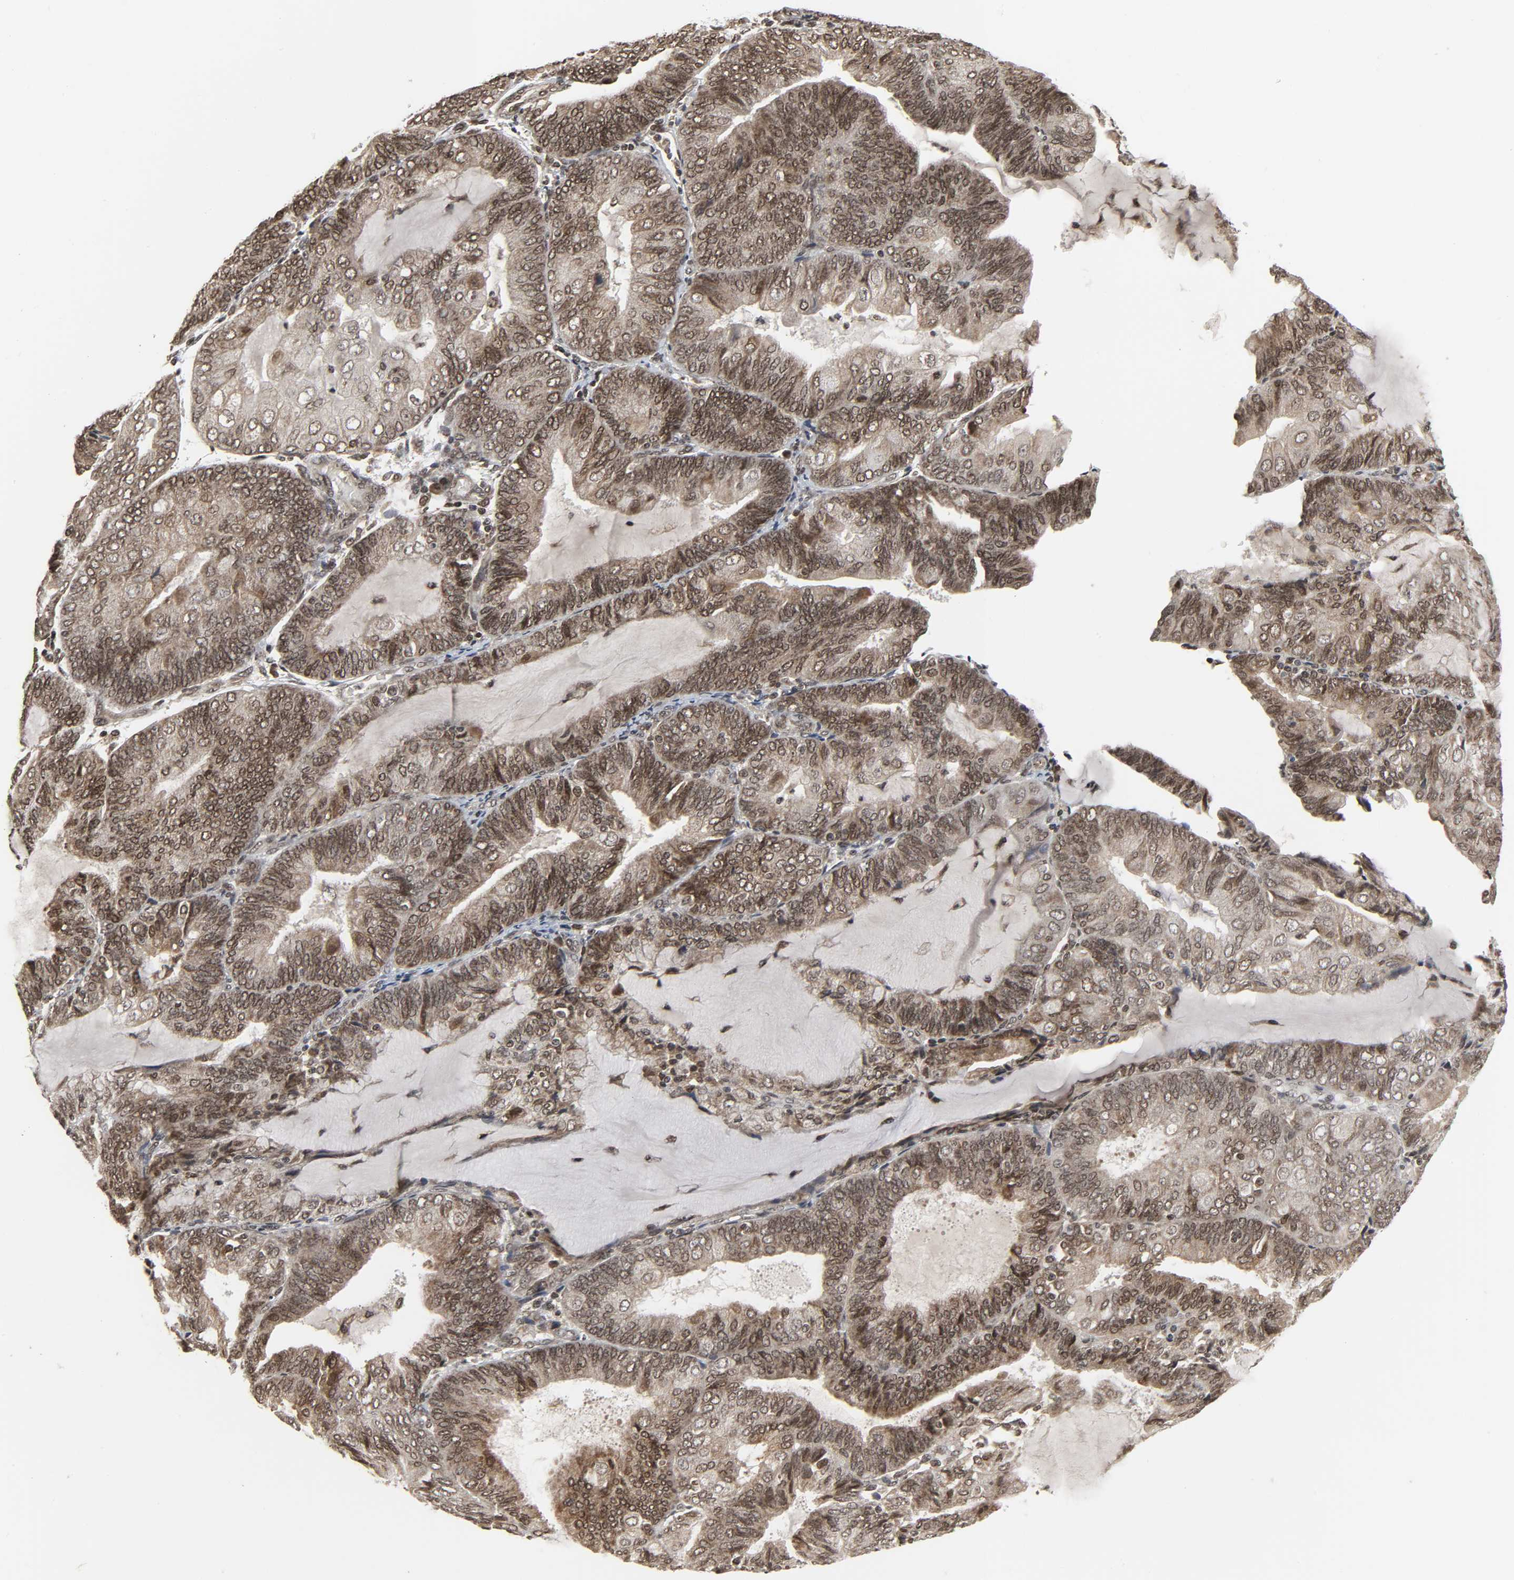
{"staining": {"intensity": "moderate", "quantity": ">75%", "location": "nuclear"}, "tissue": "endometrial cancer", "cell_type": "Tumor cells", "image_type": "cancer", "snomed": [{"axis": "morphology", "description": "Adenocarcinoma, NOS"}, {"axis": "topography", "description": "Endometrium"}], "caption": "Adenocarcinoma (endometrial) tissue exhibits moderate nuclear staining in approximately >75% of tumor cells", "gene": "XRCC1", "patient": {"sex": "female", "age": 81}}